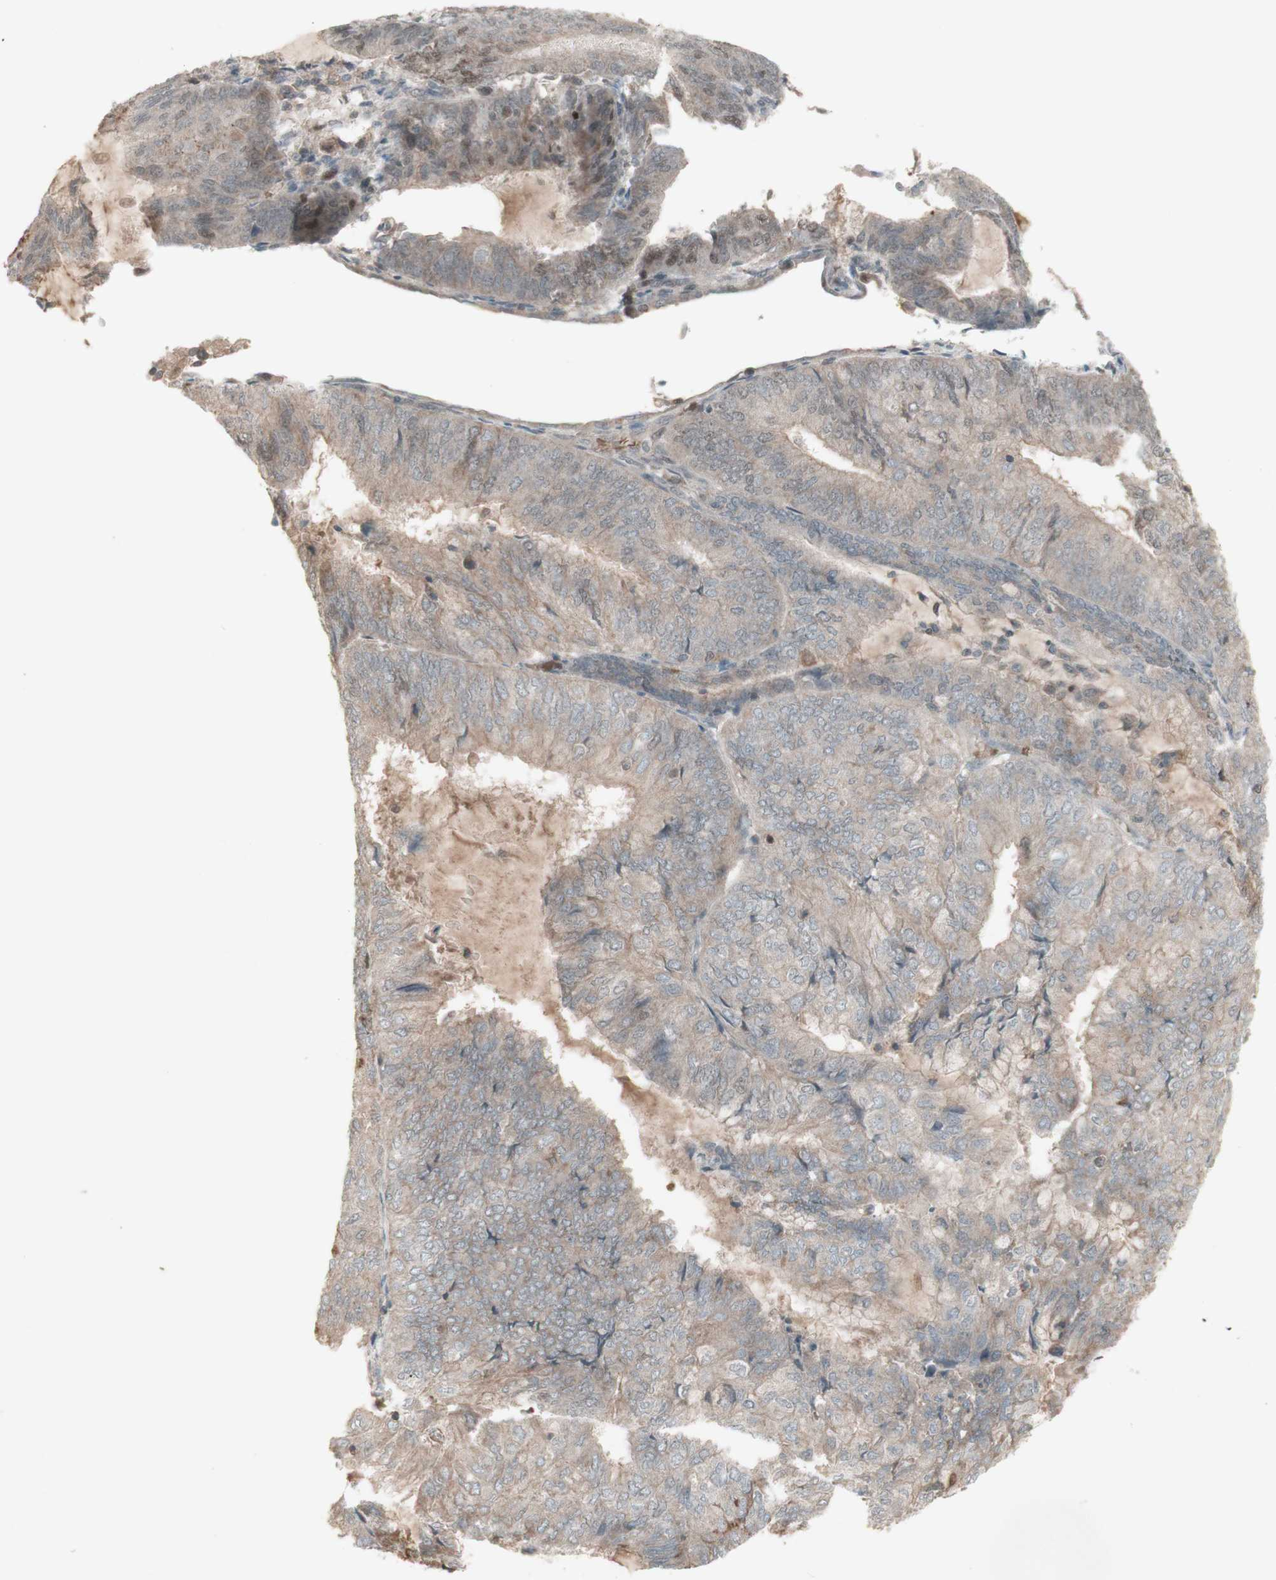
{"staining": {"intensity": "weak", "quantity": ">75%", "location": "cytoplasmic/membranous"}, "tissue": "endometrial cancer", "cell_type": "Tumor cells", "image_type": "cancer", "snomed": [{"axis": "morphology", "description": "Adenocarcinoma, NOS"}, {"axis": "topography", "description": "Endometrium"}], "caption": "Endometrial adenocarcinoma stained with a brown dye displays weak cytoplasmic/membranous positive positivity in about >75% of tumor cells.", "gene": "MSH6", "patient": {"sex": "female", "age": 81}}